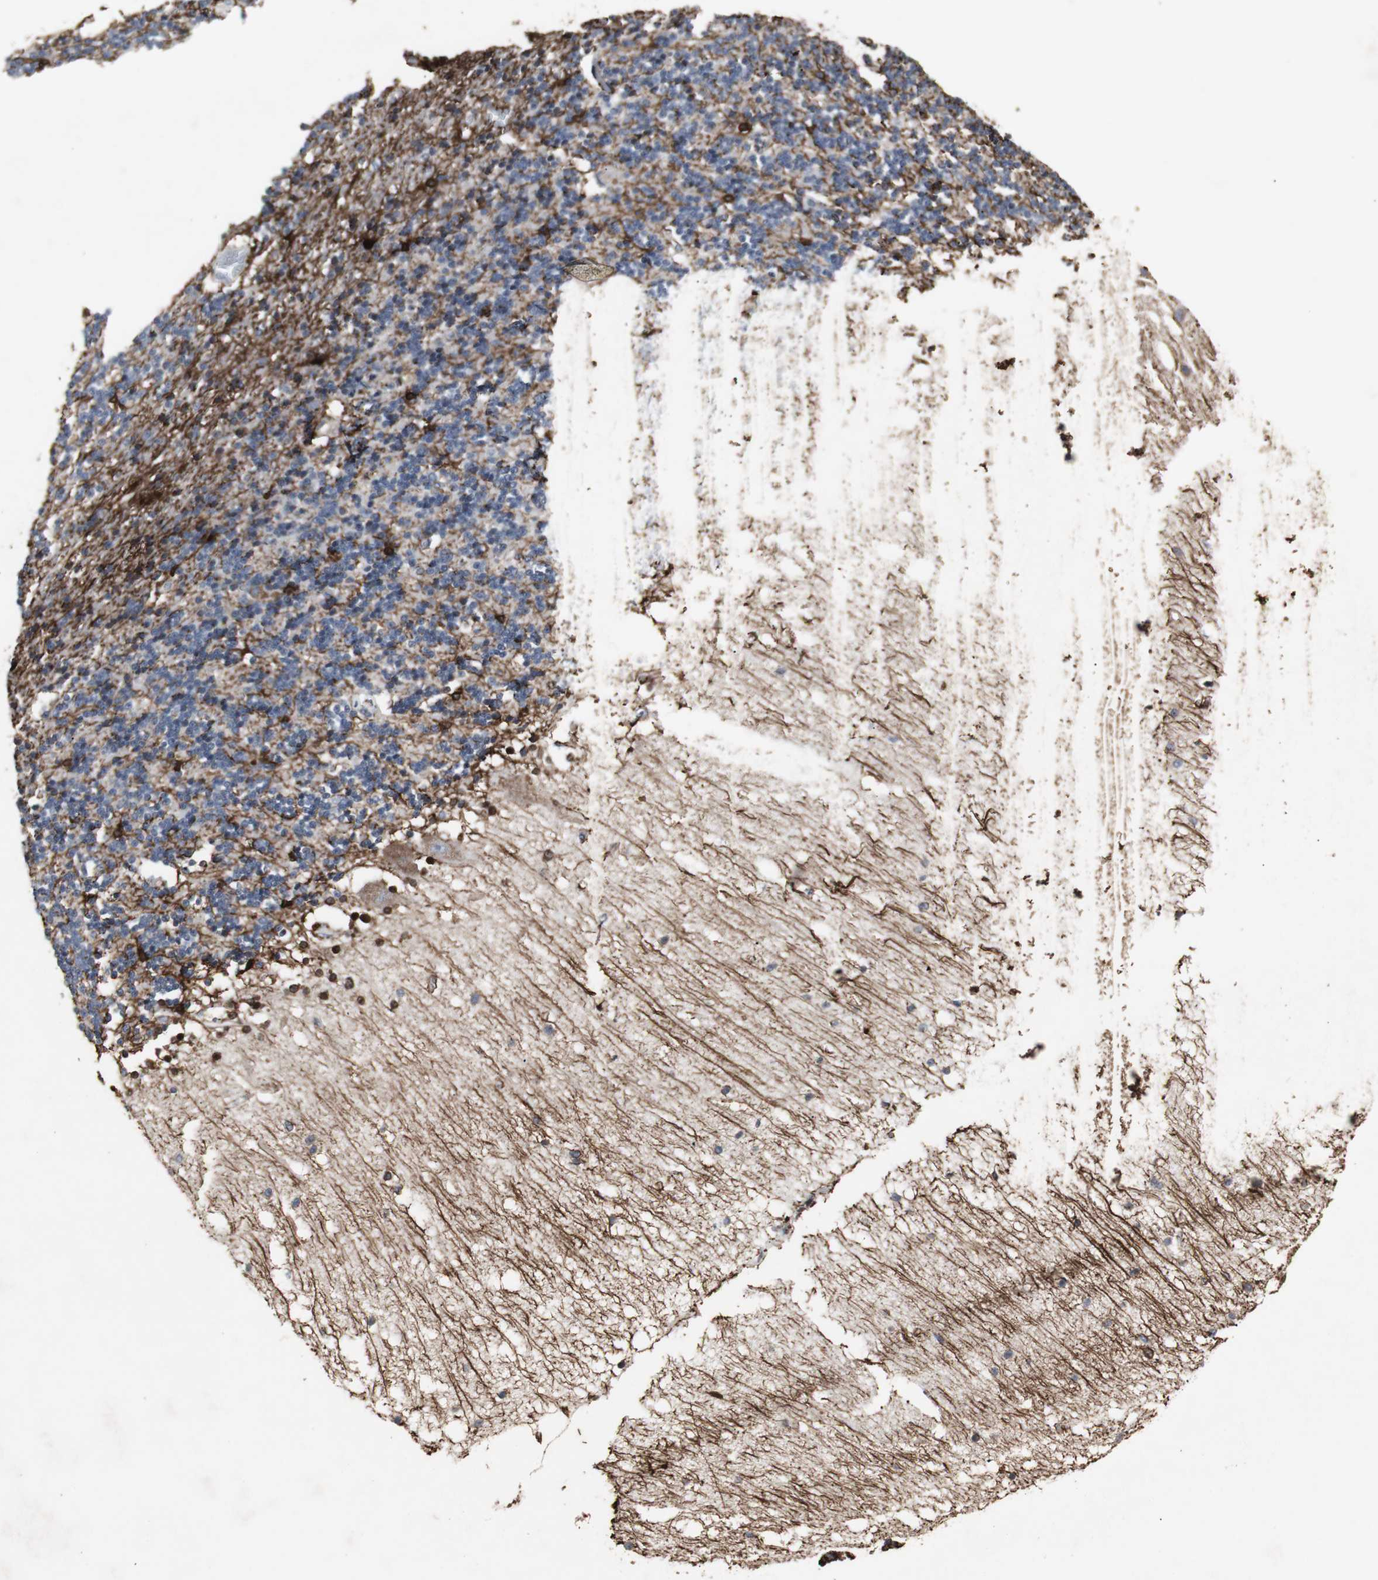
{"staining": {"intensity": "strong", "quantity": "<25%", "location": "cytoplasmic/membranous,nuclear"}, "tissue": "cerebellum", "cell_type": "Cells in granular layer", "image_type": "normal", "snomed": [{"axis": "morphology", "description": "Normal tissue, NOS"}, {"axis": "topography", "description": "Cerebellum"}], "caption": "Immunohistochemistry (IHC) of benign cerebellum exhibits medium levels of strong cytoplasmic/membranous,nuclear positivity in approximately <25% of cells in granular layer.", "gene": "GBA1", "patient": {"sex": "female", "age": 54}}